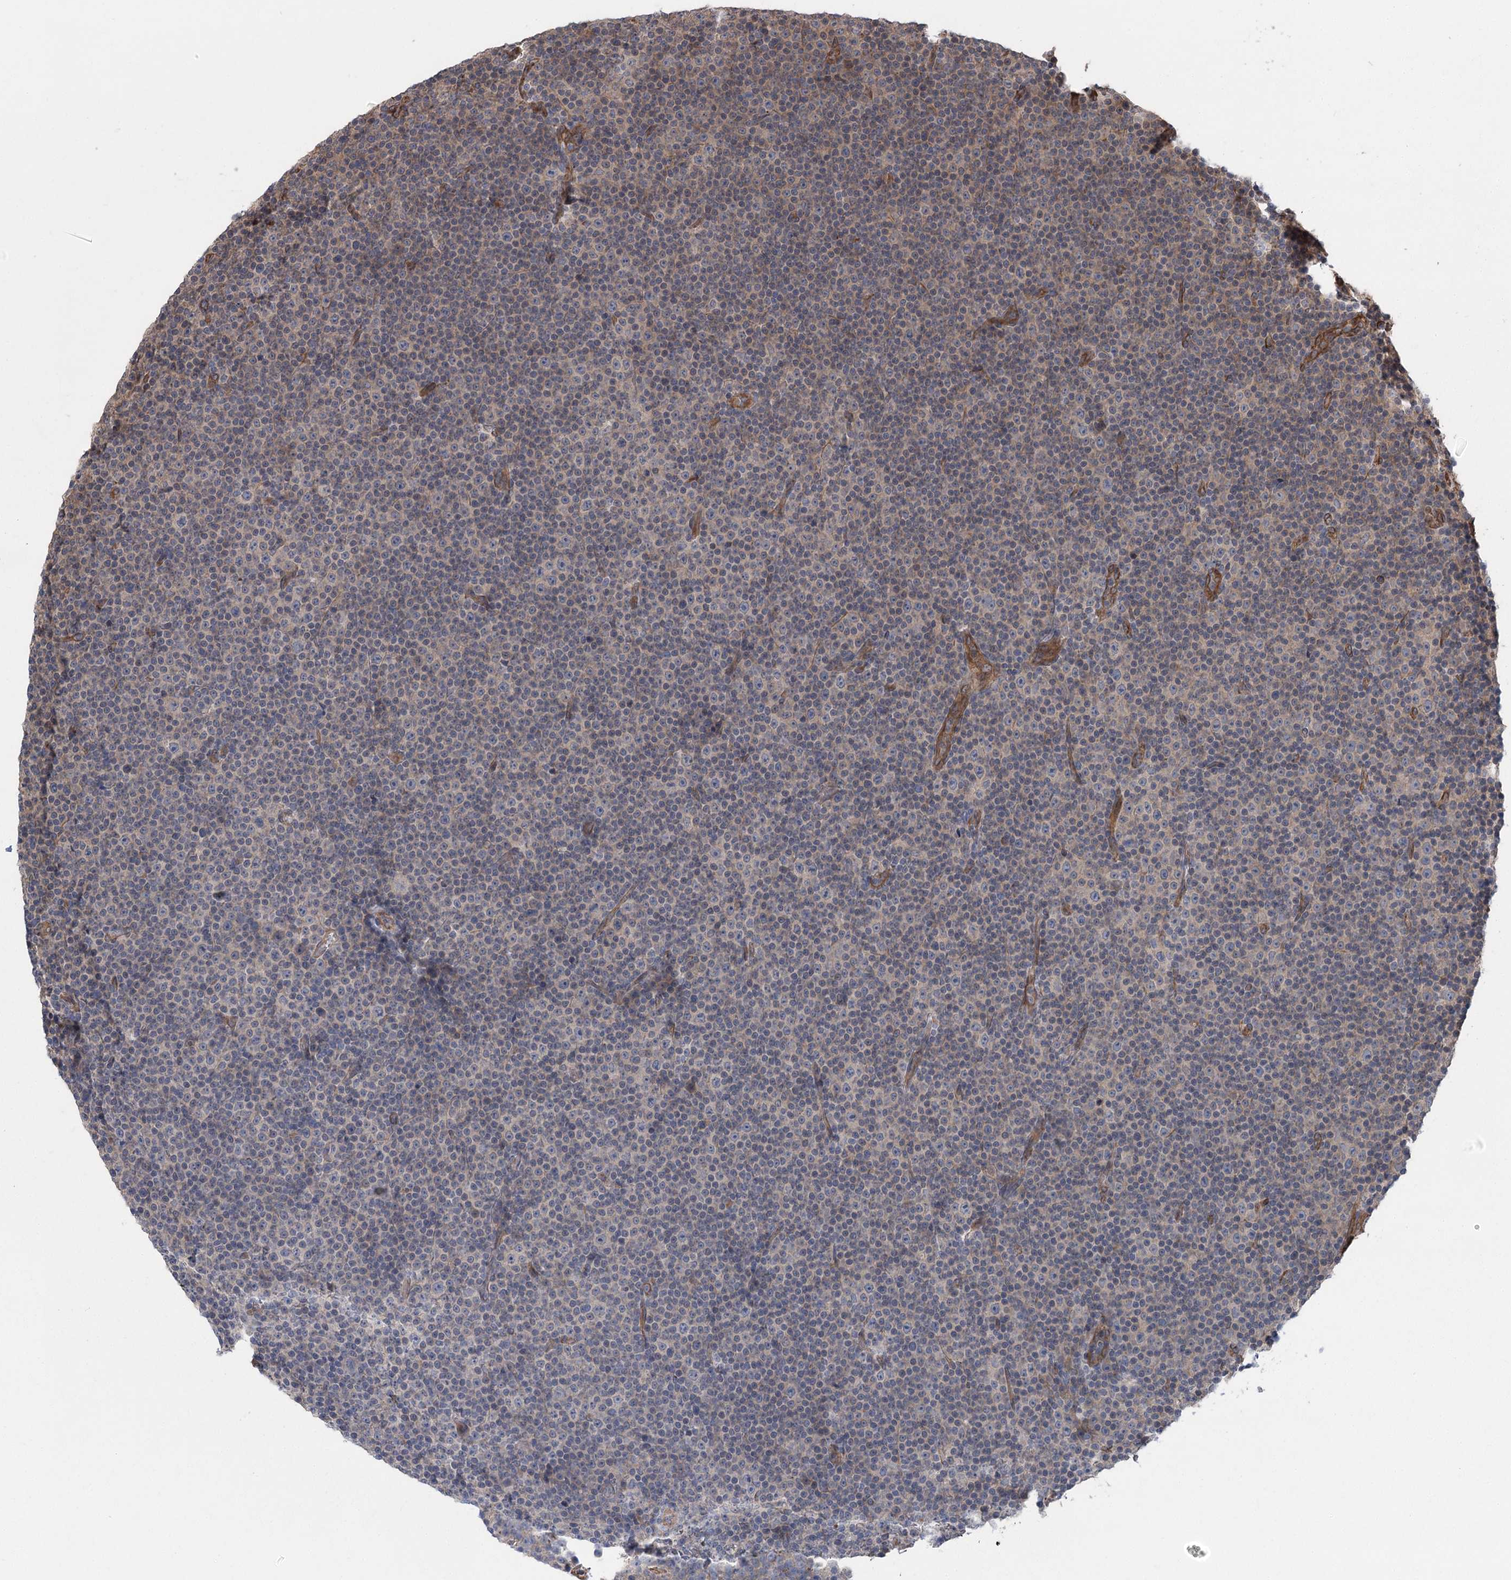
{"staining": {"intensity": "negative", "quantity": "none", "location": "none"}, "tissue": "lymphoma", "cell_type": "Tumor cells", "image_type": "cancer", "snomed": [{"axis": "morphology", "description": "Malignant lymphoma, non-Hodgkin's type, Low grade"}, {"axis": "topography", "description": "Lymph node"}], "caption": "Protein analysis of malignant lymphoma, non-Hodgkin's type (low-grade) displays no significant staining in tumor cells.", "gene": "RWDD4", "patient": {"sex": "female", "age": 67}}